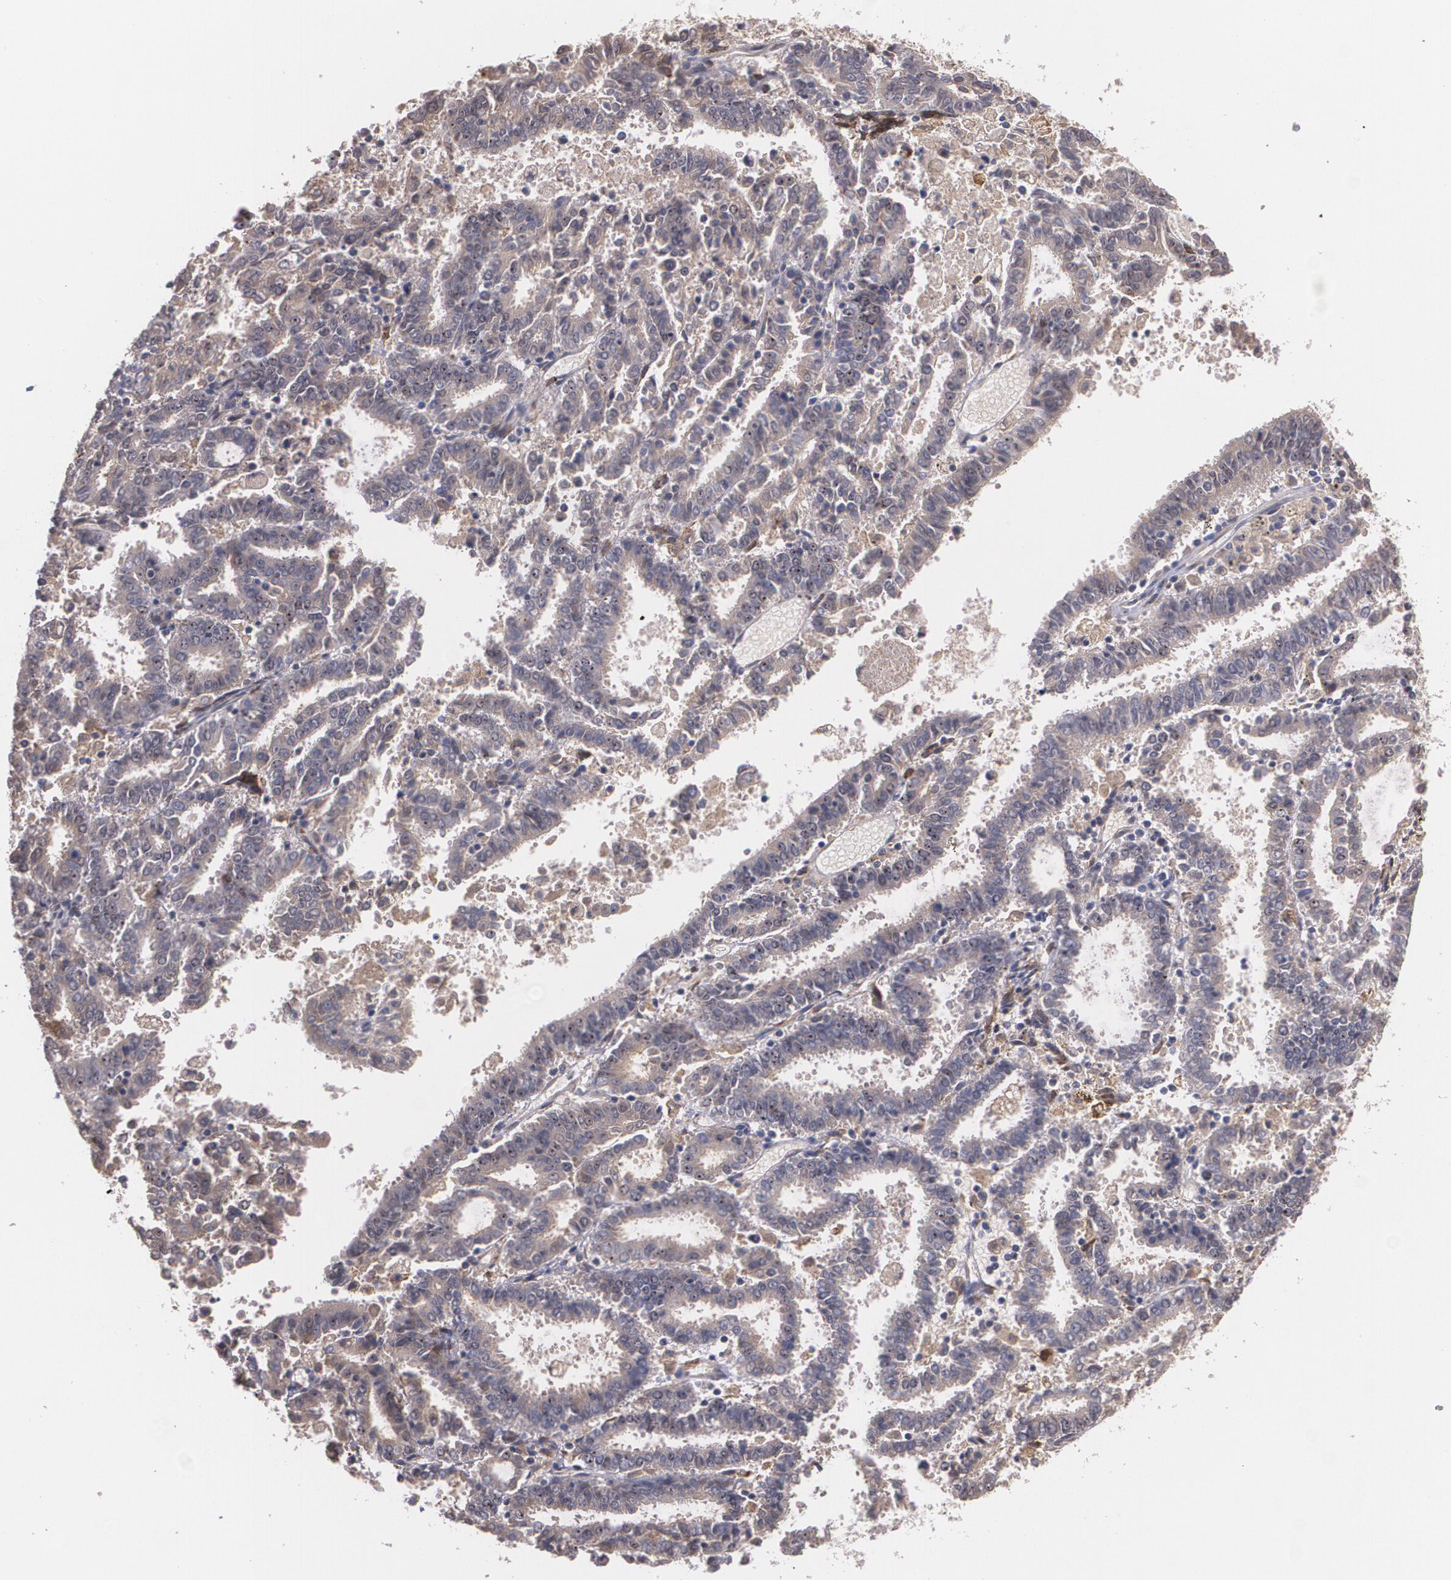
{"staining": {"intensity": "weak", "quantity": "25%-75%", "location": "cytoplasmic/membranous"}, "tissue": "endometrial cancer", "cell_type": "Tumor cells", "image_type": "cancer", "snomed": [{"axis": "morphology", "description": "Adenocarcinoma, NOS"}, {"axis": "topography", "description": "Uterus"}], "caption": "DAB immunohistochemical staining of endometrial cancer exhibits weak cytoplasmic/membranous protein positivity in about 25%-75% of tumor cells.", "gene": "IFNGR2", "patient": {"sex": "female", "age": 83}}